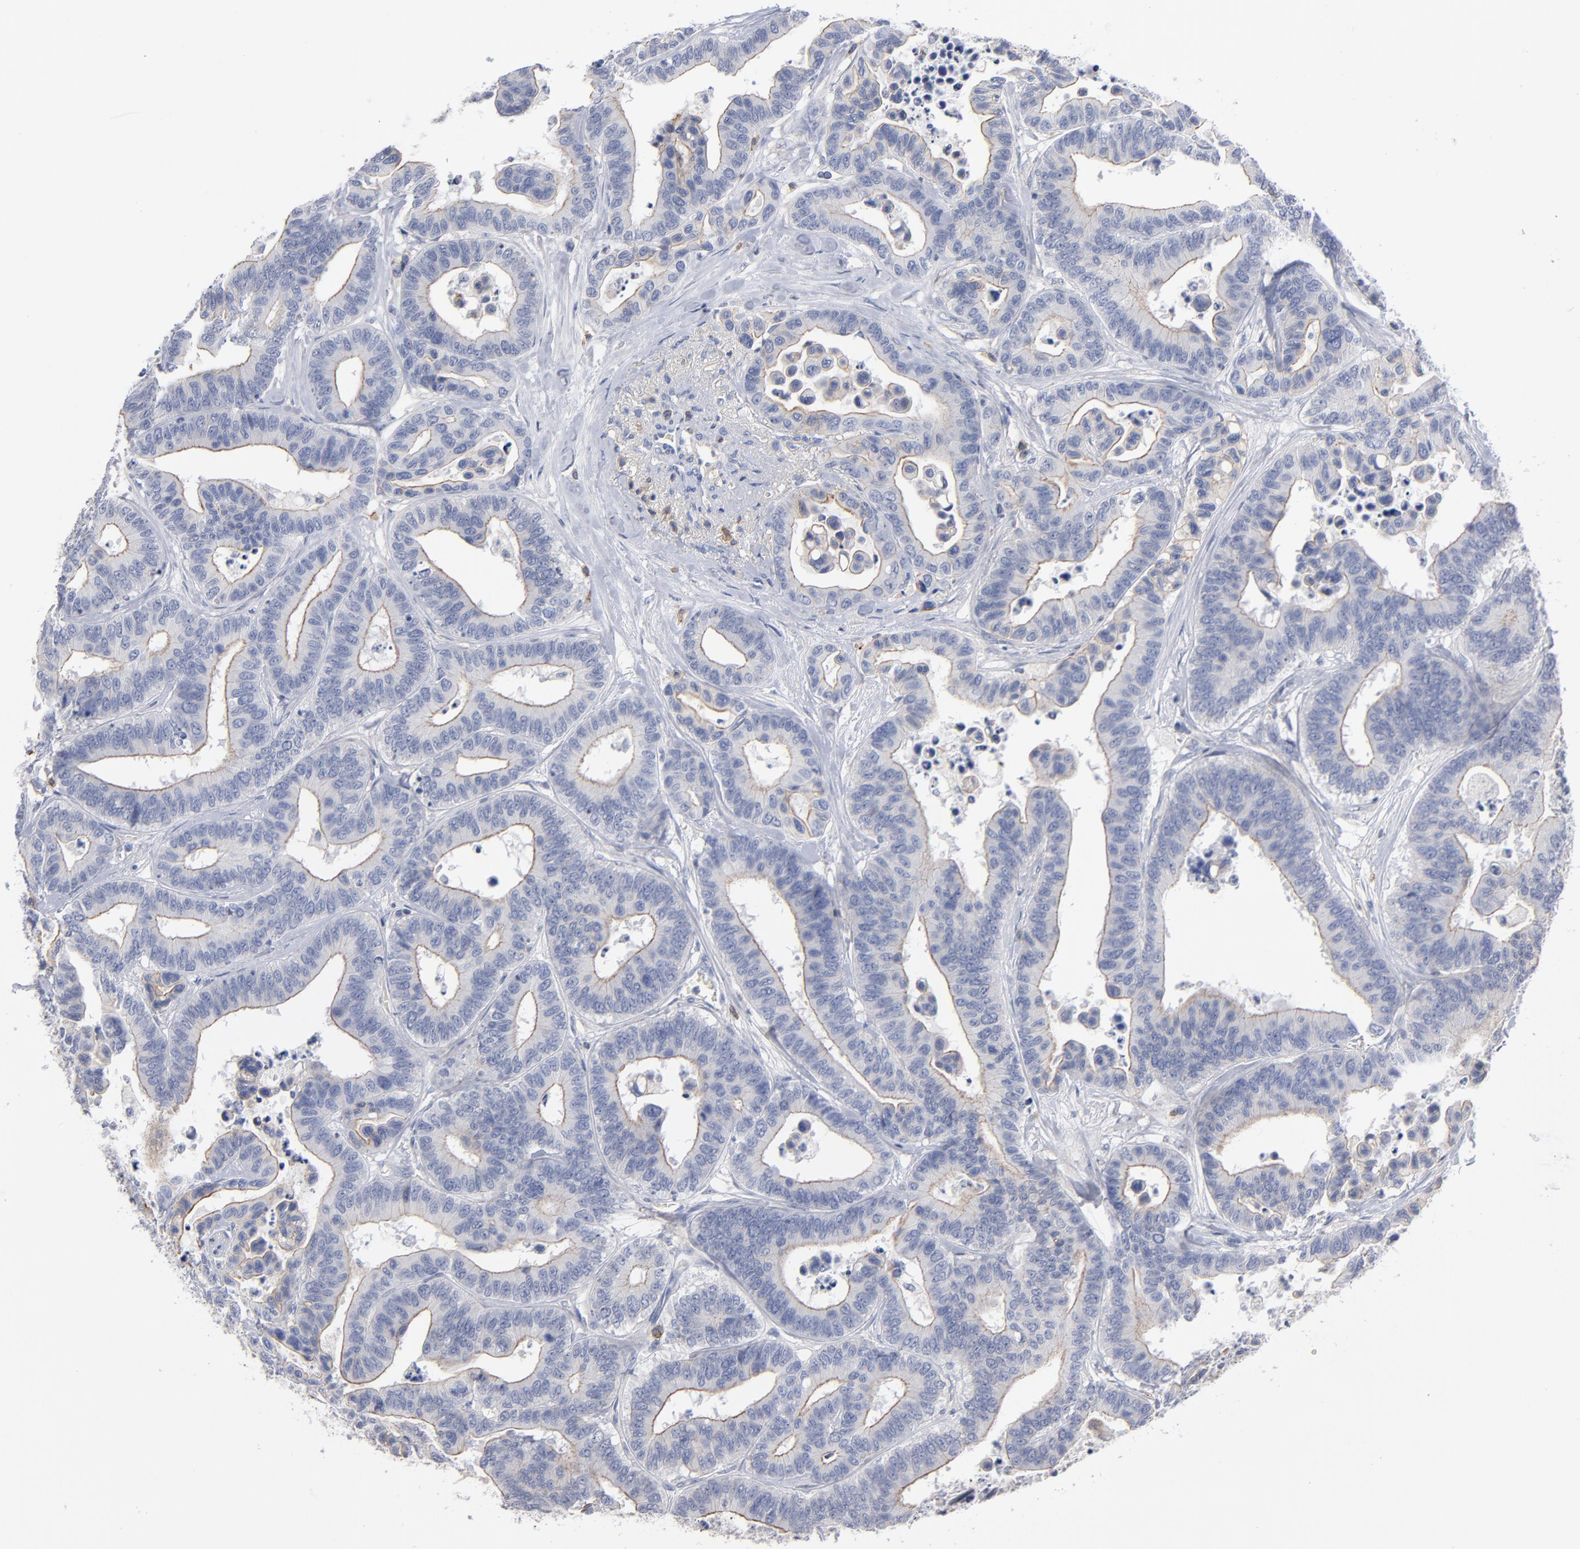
{"staining": {"intensity": "weak", "quantity": ">75%", "location": "cytoplasmic/membranous"}, "tissue": "colorectal cancer", "cell_type": "Tumor cells", "image_type": "cancer", "snomed": [{"axis": "morphology", "description": "Adenocarcinoma, NOS"}, {"axis": "topography", "description": "Colon"}], "caption": "Brown immunohistochemical staining in human colorectal cancer reveals weak cytoplasmic/membranous positivity in approximately >75% of tumor cells.", "gene": "PDLIM2", "patient": {"sex": "male", "age": 82}}